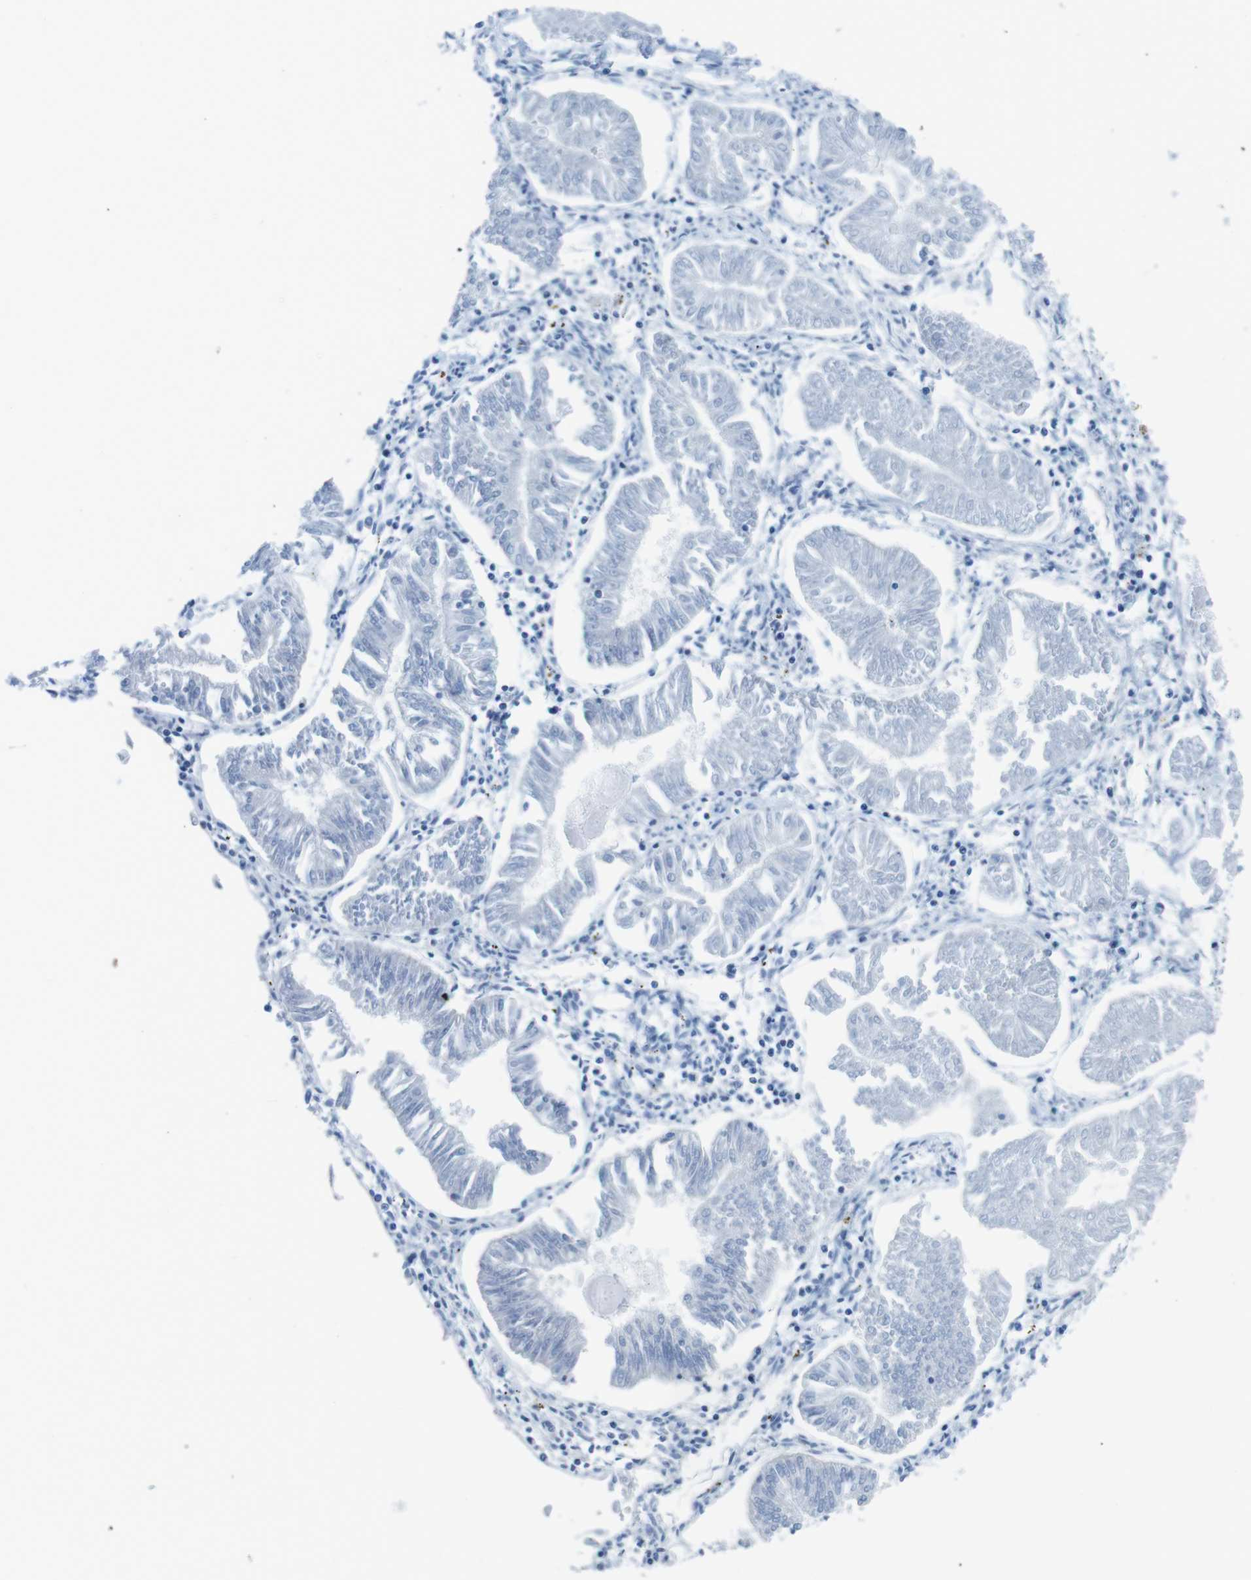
{"staining": {"intensity": "negative", "quantity": "none", "location": "none"}, "tissue": "endometrial cancer", "cell_type": "Tumor cells", "image_type": "cancer", "snomed": [{"axis": "morphology", "description": "Adenocarcinoma, NOS"}, {"axis": "topography", "description": "Endometrium"}], "caption": "Tumor cells show no significant expression in endometrial cancer (adenocarcinoma). (DAB immunohistochemistry (IHC), high magnification).", "gene": "GAP43", "patient": {"sex": "female", "age": 53}}